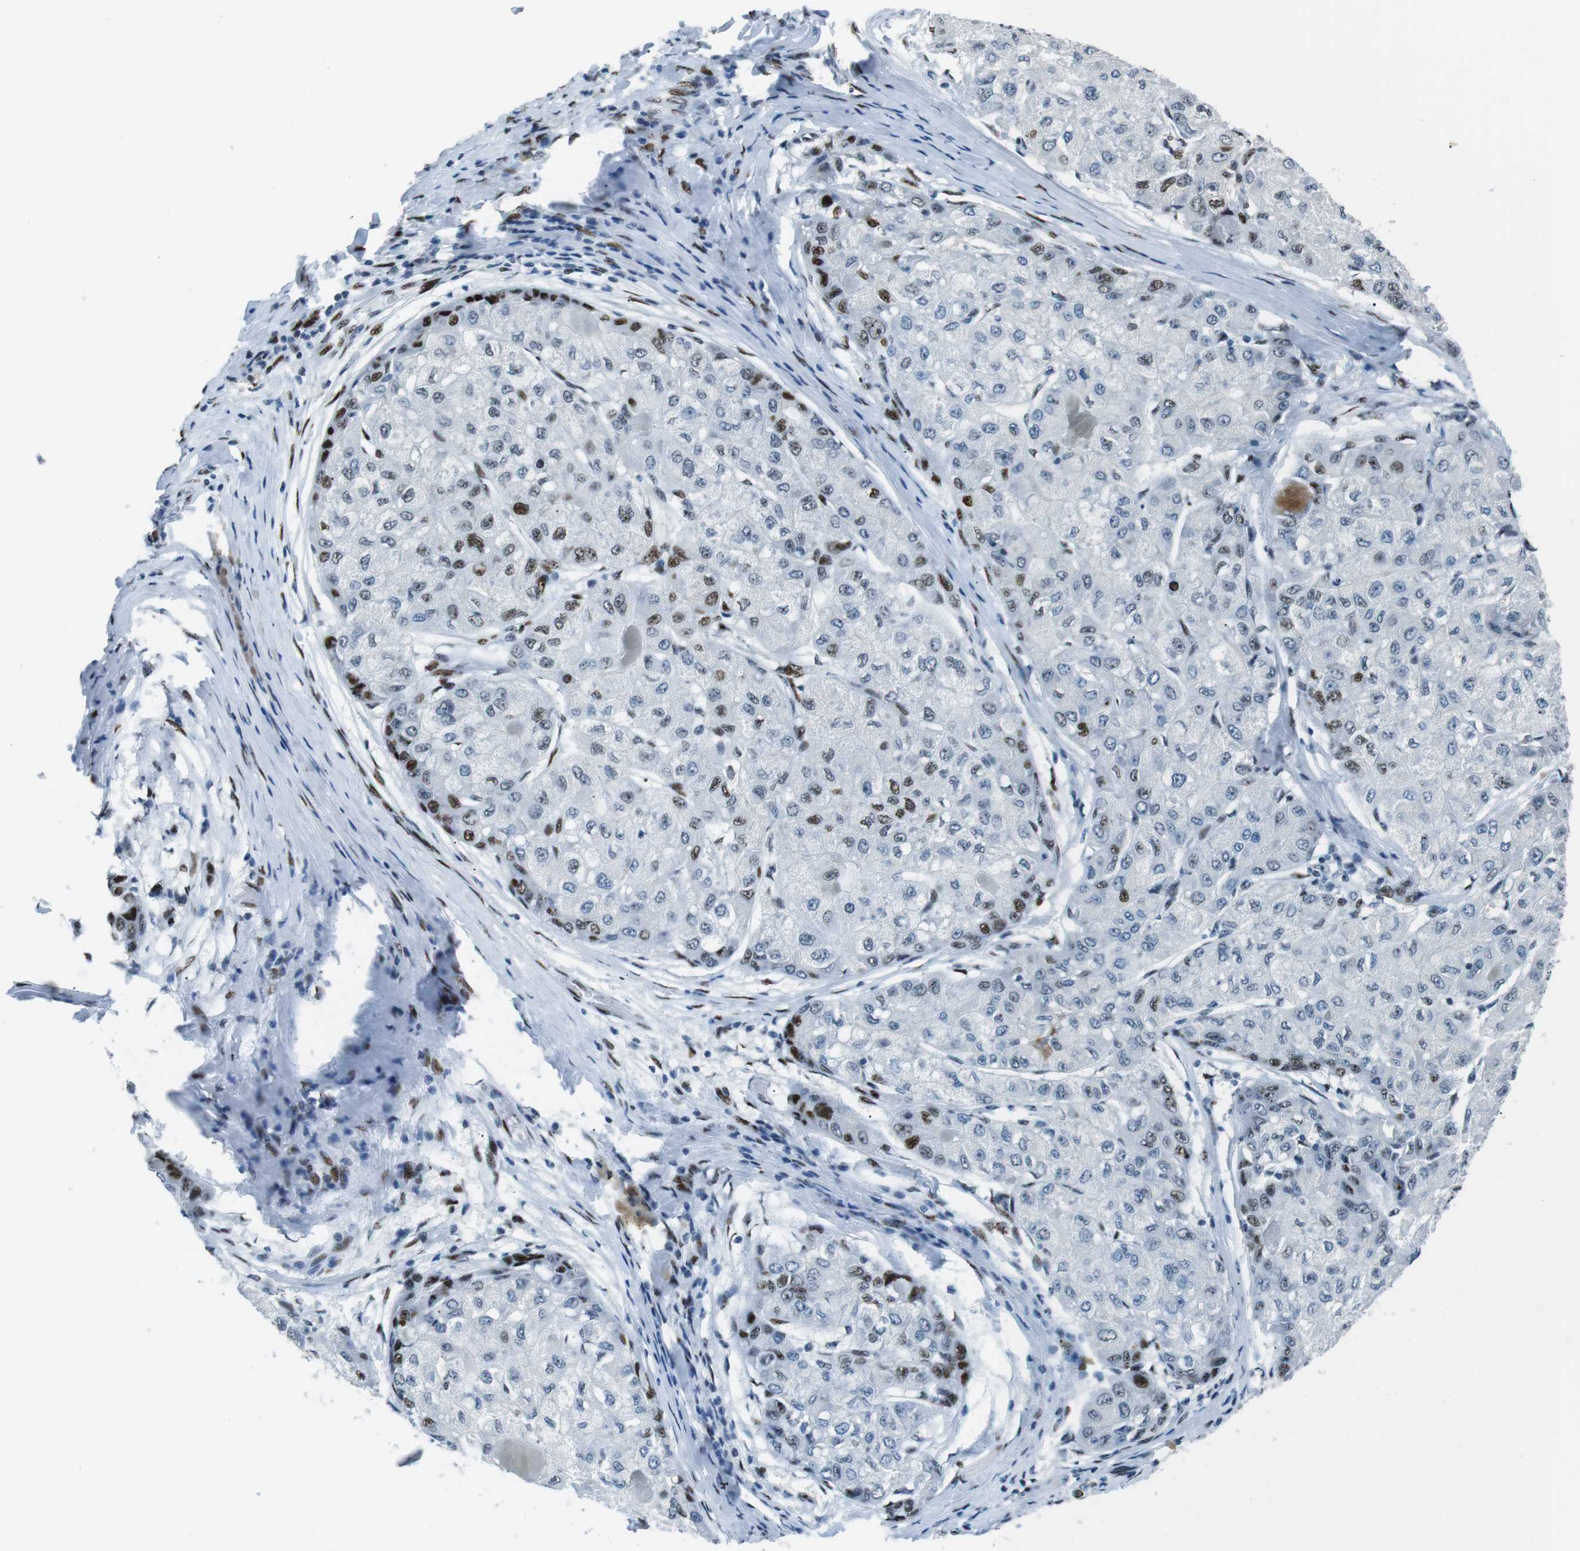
{"staining": {"intensity": "strong", "quantity": "<25%", "location": "nuclear"}, "tissue": "liver cancer", "cell_type": "Tumor cells", "image_type": "cancer", "snomed": [{"axis": "morphology", "description": "Carcinoma, Hepatocellular, NOS"}, {"axis": "topography", "description": "Liver"}], "caption": "Protein expression analysis of liver hepatocellular carcinoma displays strong nuclear positivity in about <25% of tumor cells.", "gene": "PML", "patient": {"sex": "male", "age": 80}}